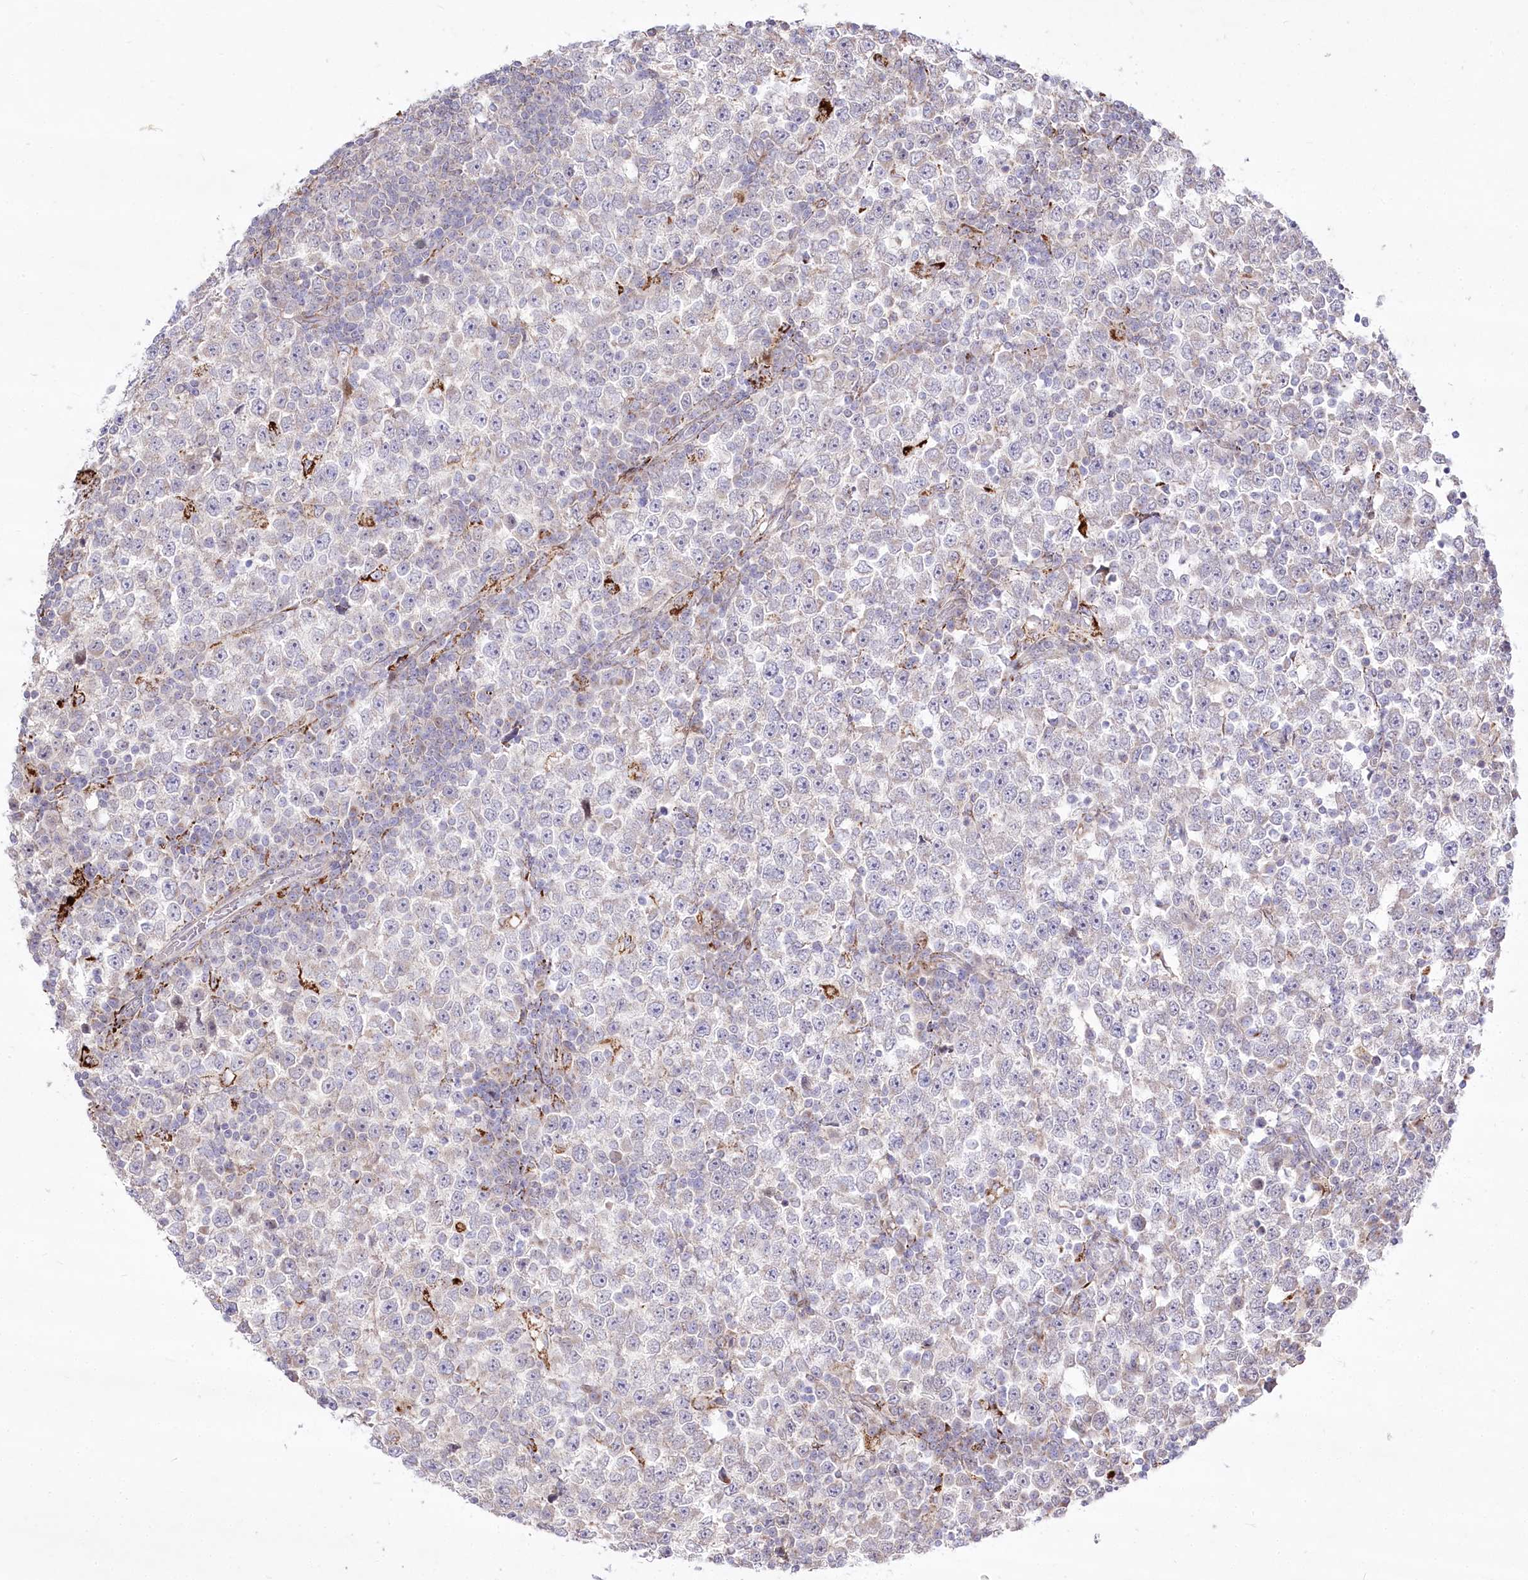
{"staining": {"intensity": "negative", "quantity": "none", "location": "none"}, "tissue": "testis cancer", "cell_type": "Tumor cells", "image_type": "cancer", "snomed": [{"axis": "morphology", "description": "Seminoma, NOS"}, {"axis": "topography", "description": "Testis"}], "caption": "IHC histopathology image of seminoma (testis) stained for a protein (brown), which exhibits no positivity in tumor cells. (DAB immunohistochemistry visualized using brightfield microscopy, high magnification).", "gene": "CEP164", "patient": {"sex": "male", "age": 65}}